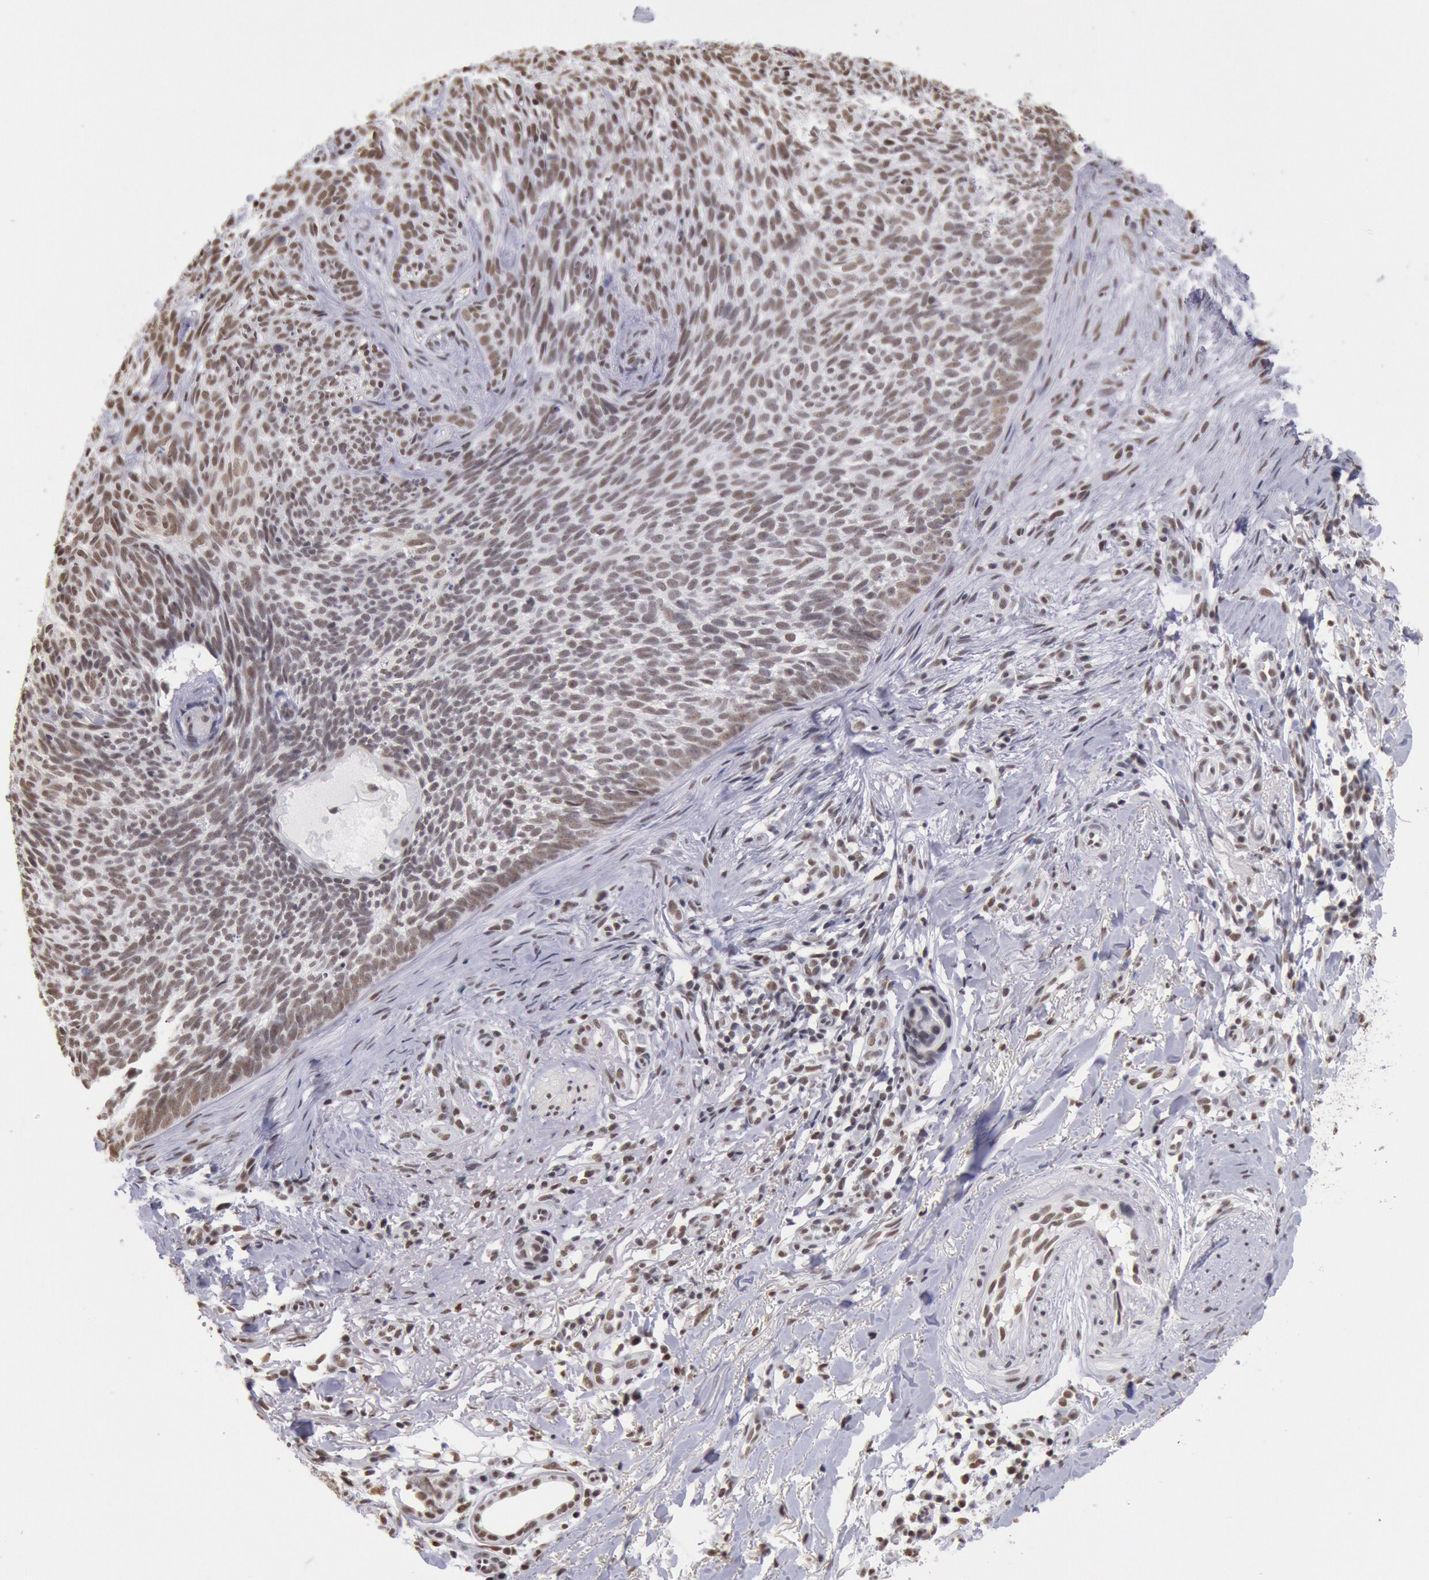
{"staining": {"intensity": "moderate", "quantity": ">75%", "location": "nuclear"}, "tissue": "skin cancer", "cell_type": "Tumor cells", "image_type": "cancer", "snomed": [{"axis": "morphology", "description": "Basal cell carcinoma"}, {"axis": "topography", "description": "Skin"}], "caption": "There is medium levels of moderate nuclear positivity in tumor cells of skin cancer (basal cell carcinoma), as demonstrated by immunohistochemical staining (brown color).", "gene": "SNRPD3", "patient": {"sex": "female", "age": 81}}